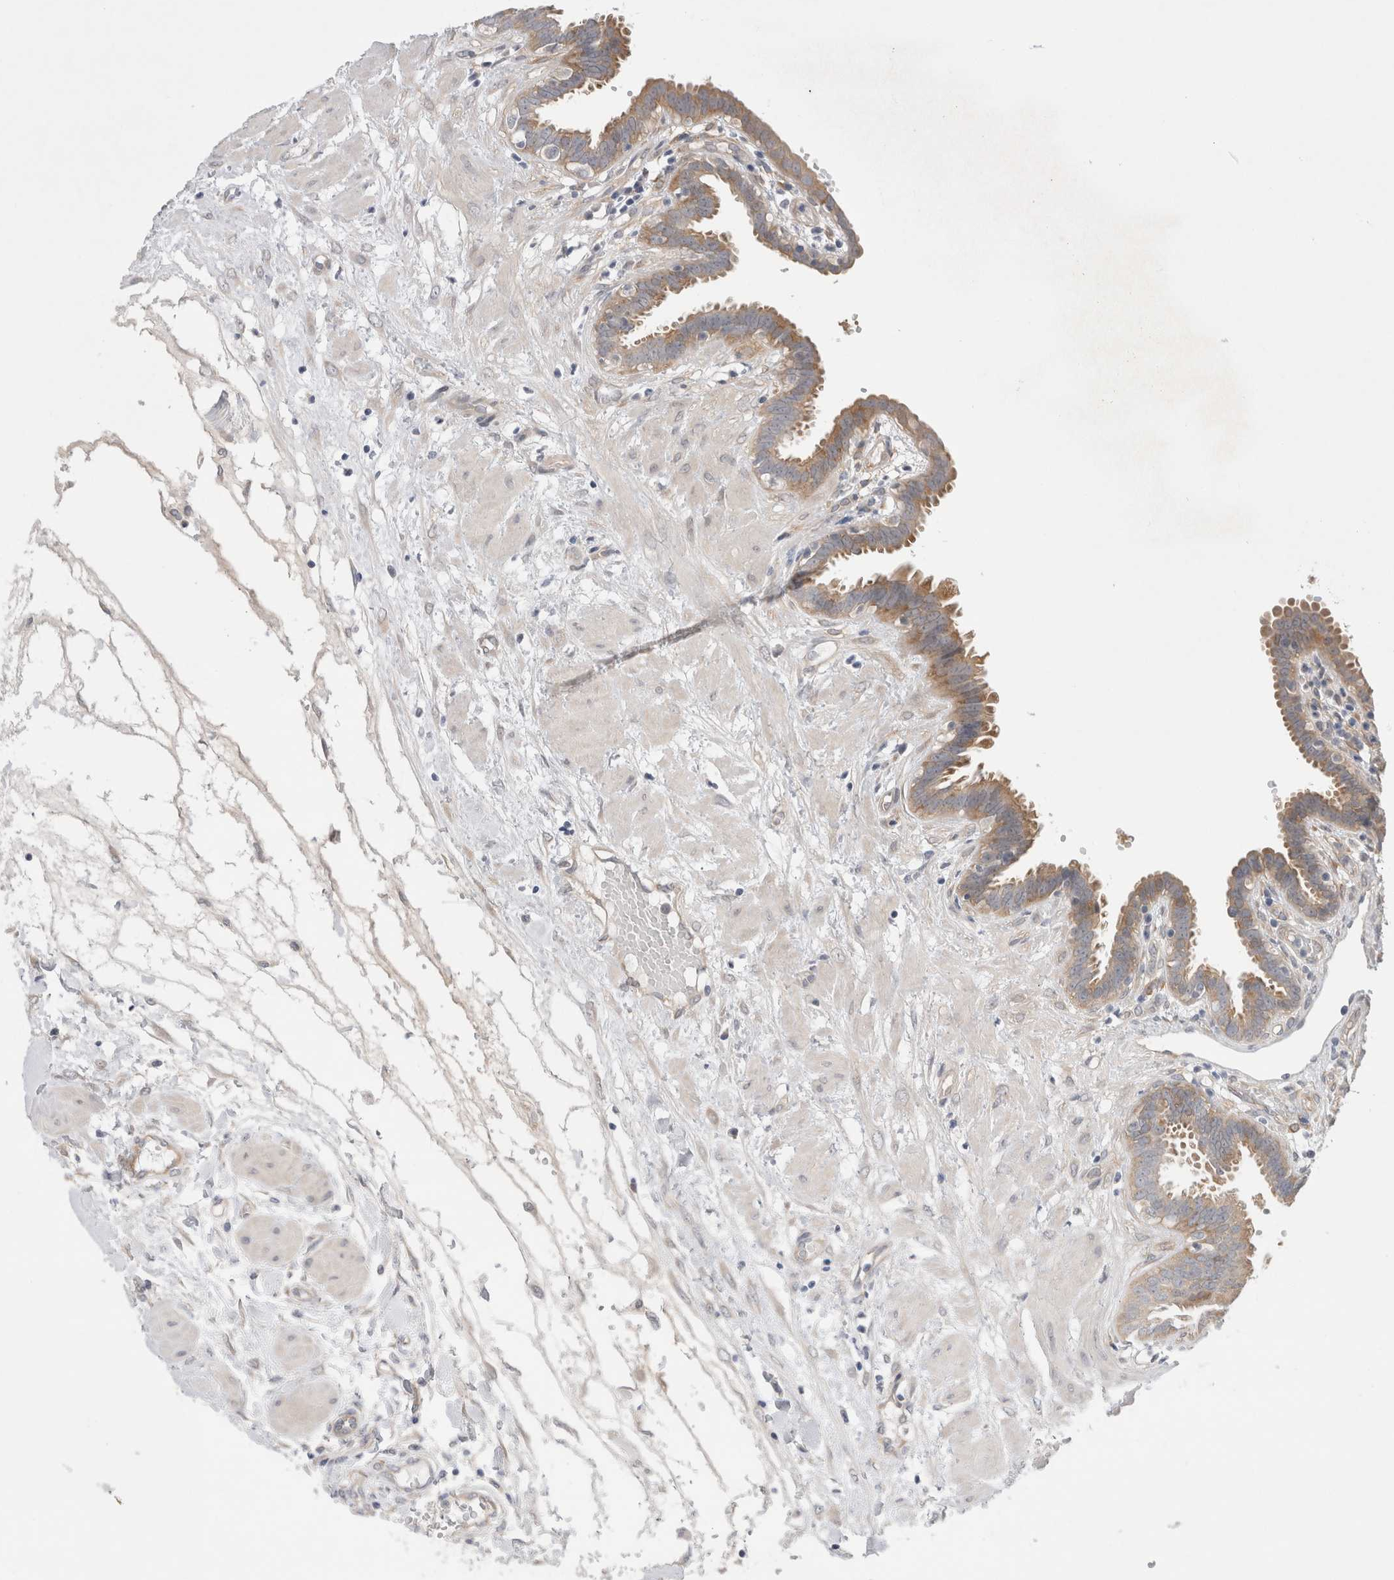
{"staining": {"intensity": "moderate", "quantity": ">75%", "location": "cytoplasmic/membranous"}, "tissue": "fallopian tube", "cell_type": "Glandular cells", "image_type": "normal", "snomed": [{"axis": "morphology", "description": "Normal tissue, NOS"}, {"axis": "topography", "description": "Fallopian tube"}, {"axis": "topography", "description": "Placenta"}], "caption": "An immunohistochemistry (IHC) histopathology image of benign tissue is shown. Protein staining in brown labels moderate cytoplasmic/membranous positivity in fallopian tube within glandular cells.", "gene": "WIPF2", "patient": {"sex": "female", "age": 32}}